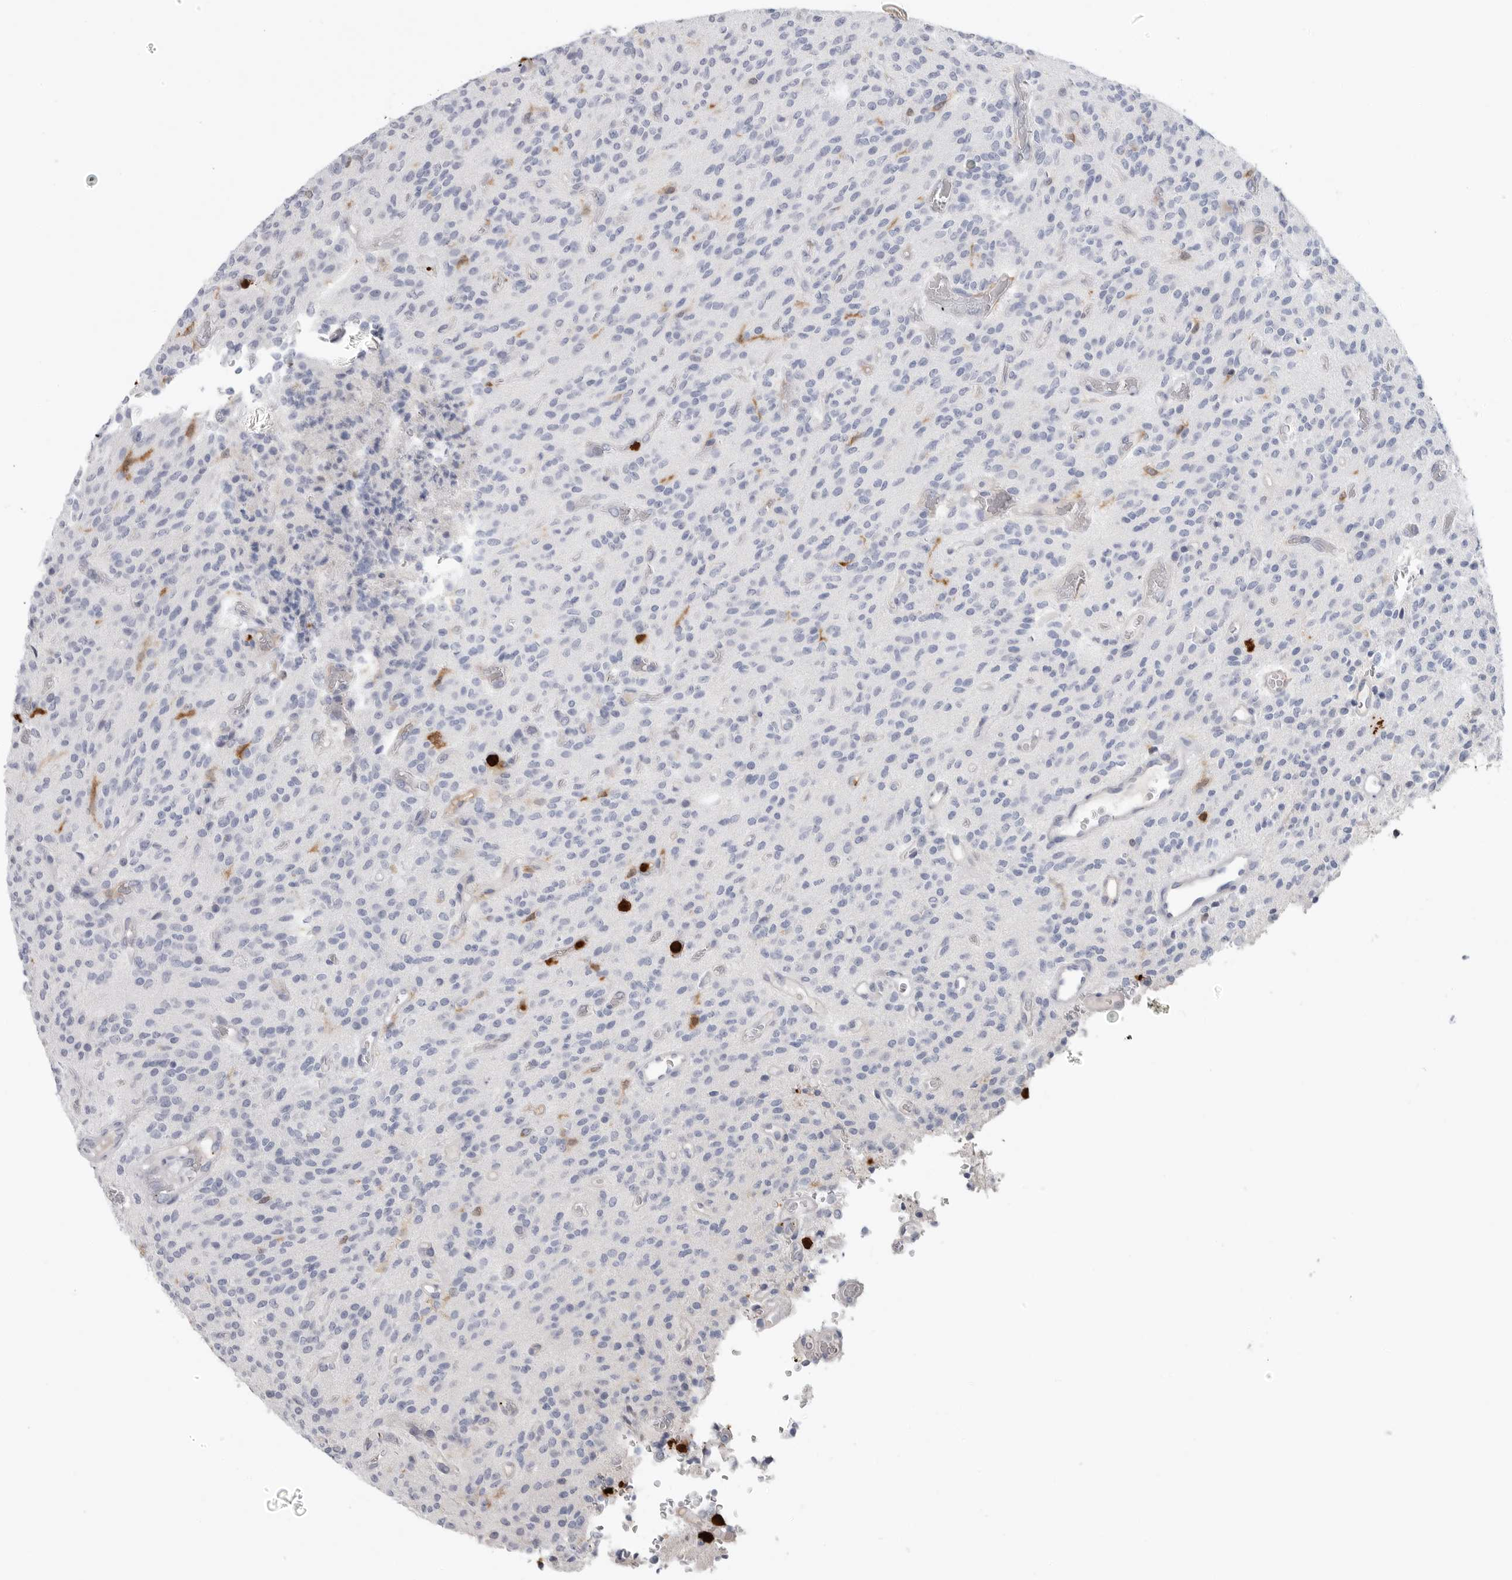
{"staining": {"intensity": "negative", "quantity": "none", "location": "none"}, "tissue": "glioma", "cell_type": "Tumor cells", "image_type": "cancer", "snomed": [{"axis": "morphology", "description": "Glioma, malignant, High grade"}, {"axis": "topography", "description": "Brain"}], "caption": "A histopathology image of malignant glioma (high-grade) stained for a protein shows no brown staining in tumor cells.", "gene": "CYB561D1", "patient": {"sex": "male", "age": 34}}